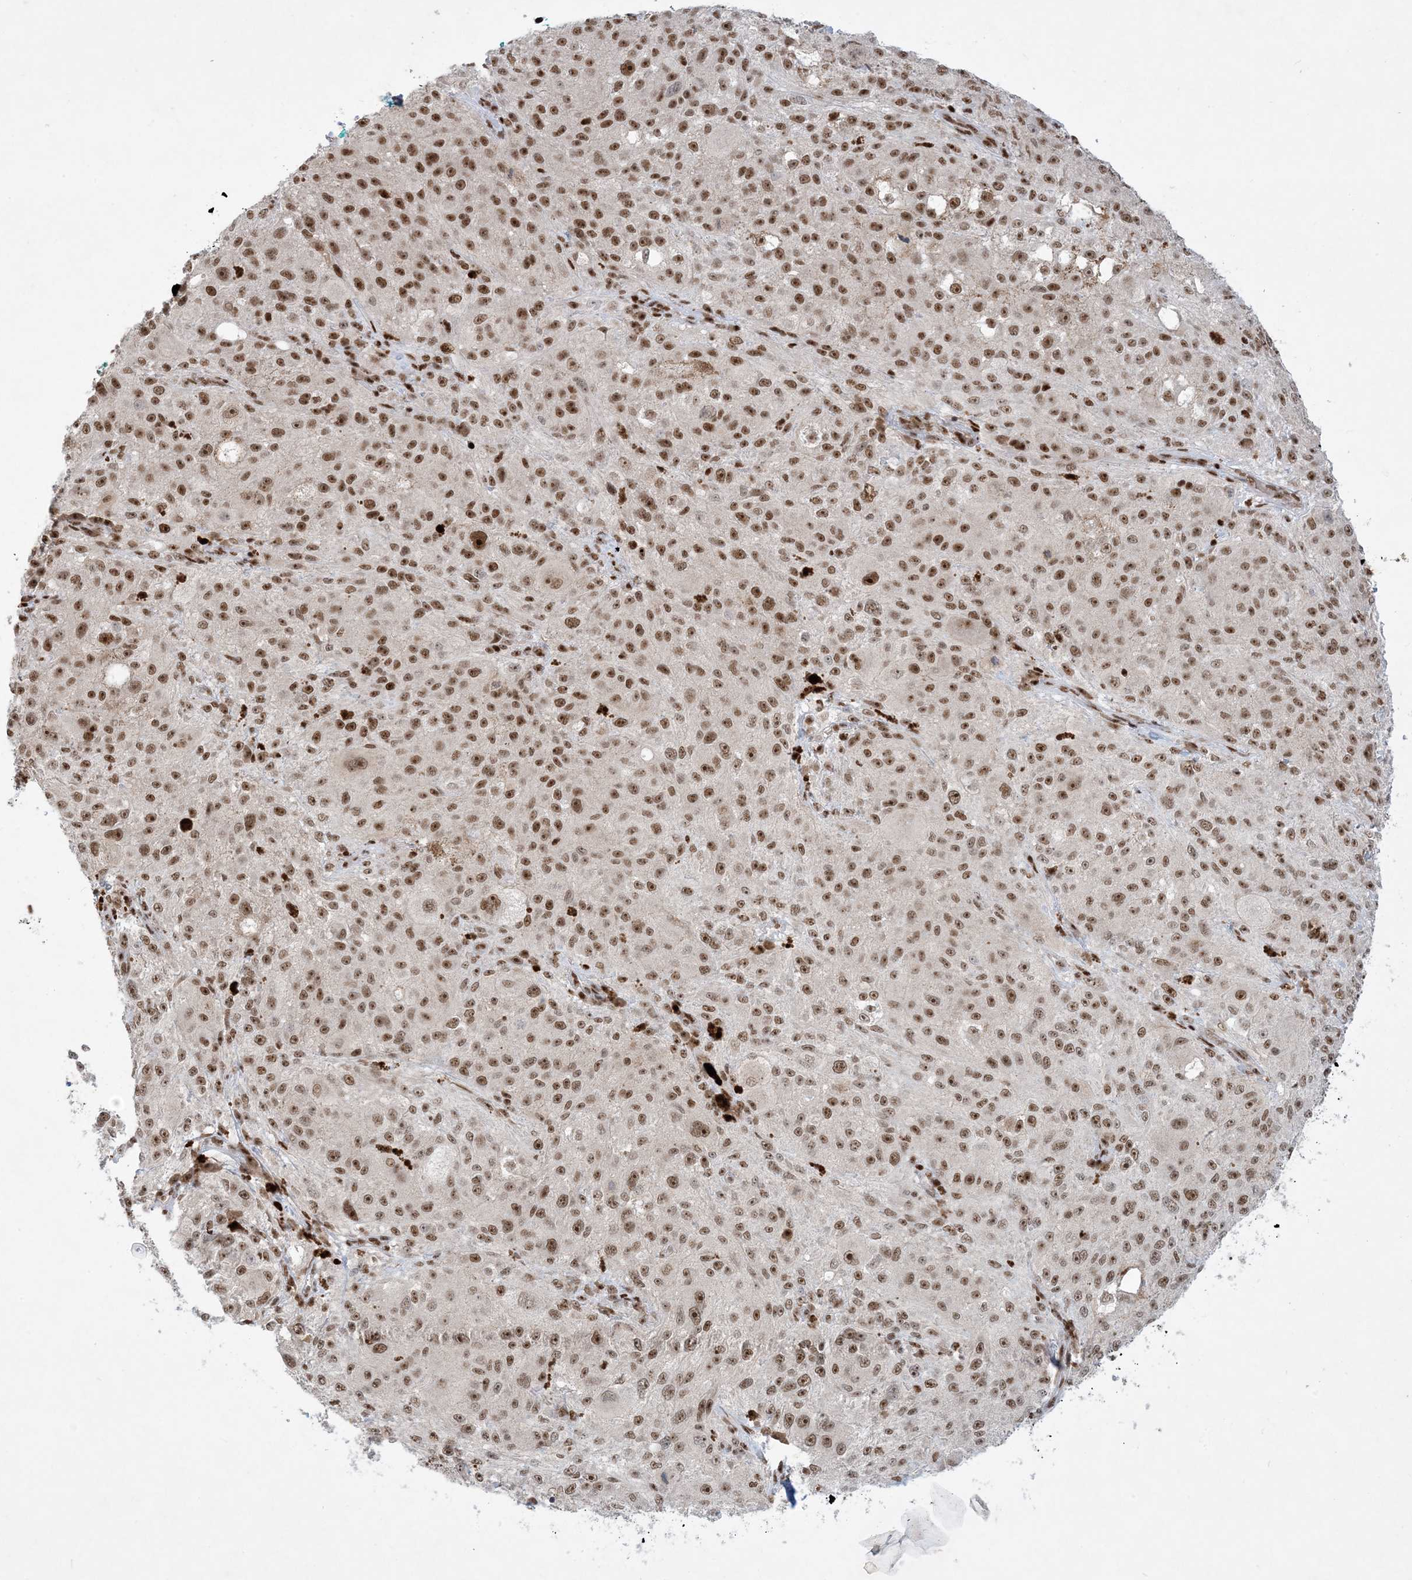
{"staining": {"intensity": "moderate", "quantity": ">75%", "location": "nuclear"}, "tissue": "melanoma", "cell_type": "Tumor cells", "image_type": "cancer", "snomed": [{"axis": "morphology", "description": "Necrosis, NOS"}, {"axis": "morphology", "description": "Malignant melanoma, NOS"}, {"axis": "topography", "description": "Skin"}], "caption": "This micrograph demonstrates IHC staining of melanoma, with medium moderate nuclear positivity in about >75% of tumor cells.", "gene": "PPIL2", "patient": {"sex": "female", "age": 87}}